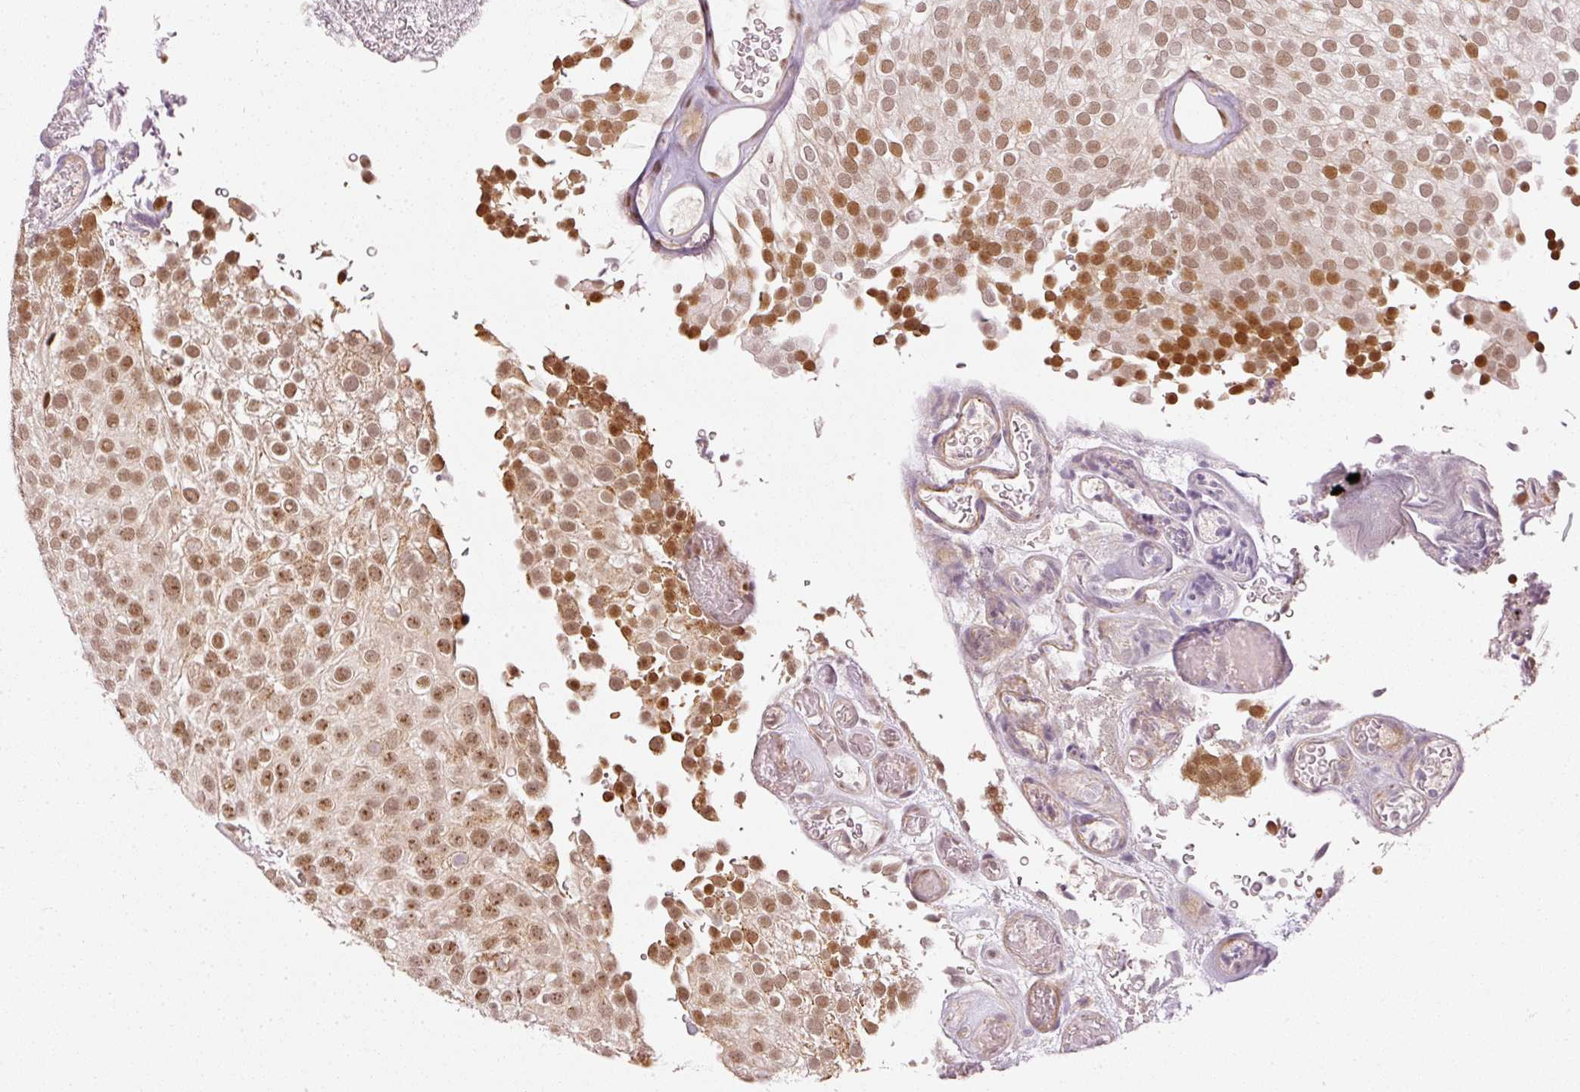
{"staining": {"intensity": "moderate", "quantity": ">75%", "location": "nuclear"}, "tissue": "urothelial cancer", "cell_type": "Tumor cells", "image_type": "cancer", "snomed": [{"axis": "morphology", "description": "Urothelial carcinoma, Low grade"}, {"axis": "topography", "description": "Urinary bladder"}], "caption": "The histopathology image reveals staining of low-grade urothelial carcinoma, revealing moderate nuclear protein positivity (brown color) within tumor cells. (IHC, brightfield microscopy, high magnification).", "gene": "THOC6", "patient": {"sex": "male", "age": 78}}